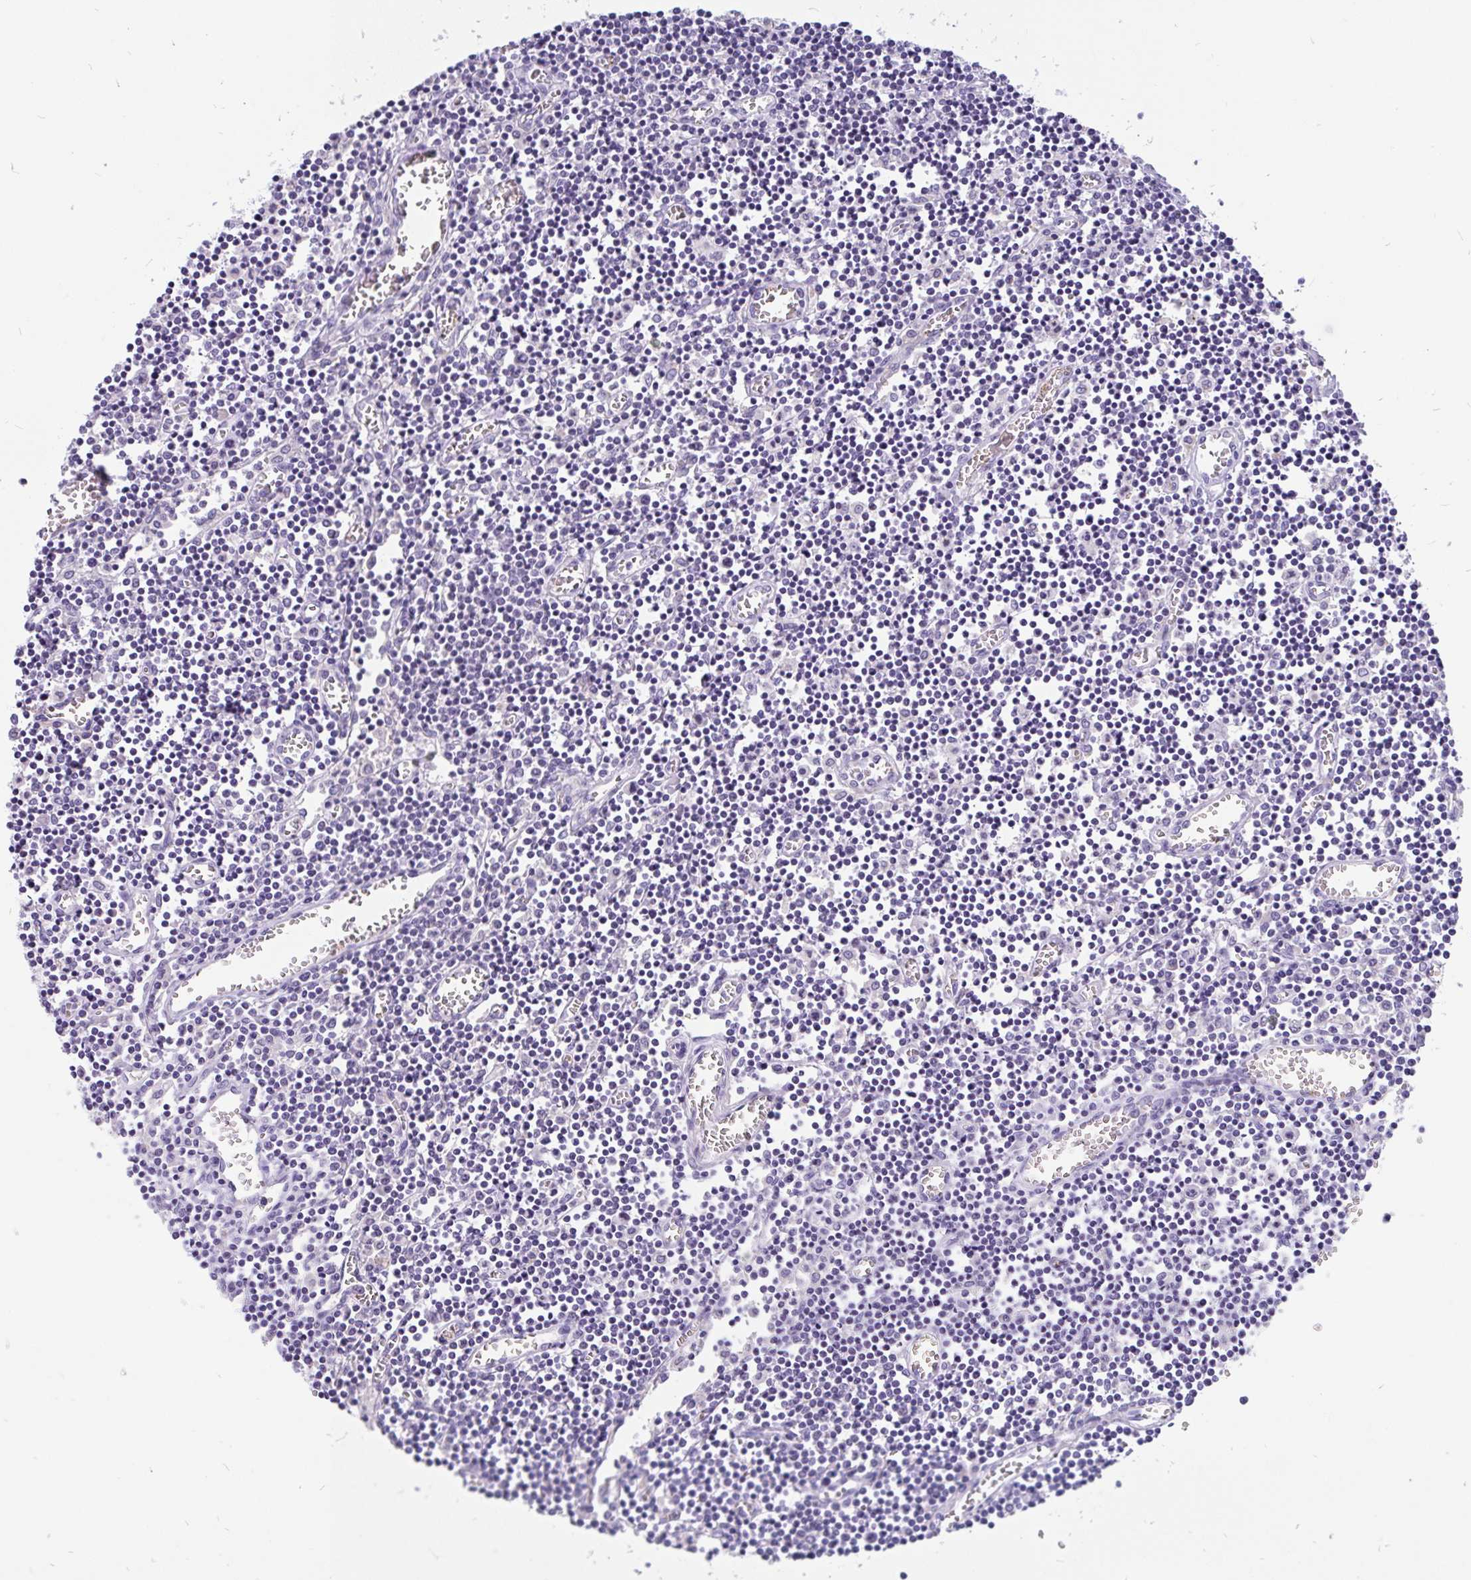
{"staining": {"intensity": "negative", "quantity": "none", "location": "none"}, "tissue": "lymph node", "cell_type": "Germinal center cells", "image_type": "normal", "snomed": [{"axis": "morphology", "description": "Normal tissue, NOS"}, {"axis": "topography", "description": "Lymph node"}], "caption": "IHC of benign lymph node exhibits no expression in germinal center cells.", "gene": "INTS5", "patient": {"sex": "male", "age": 66}}